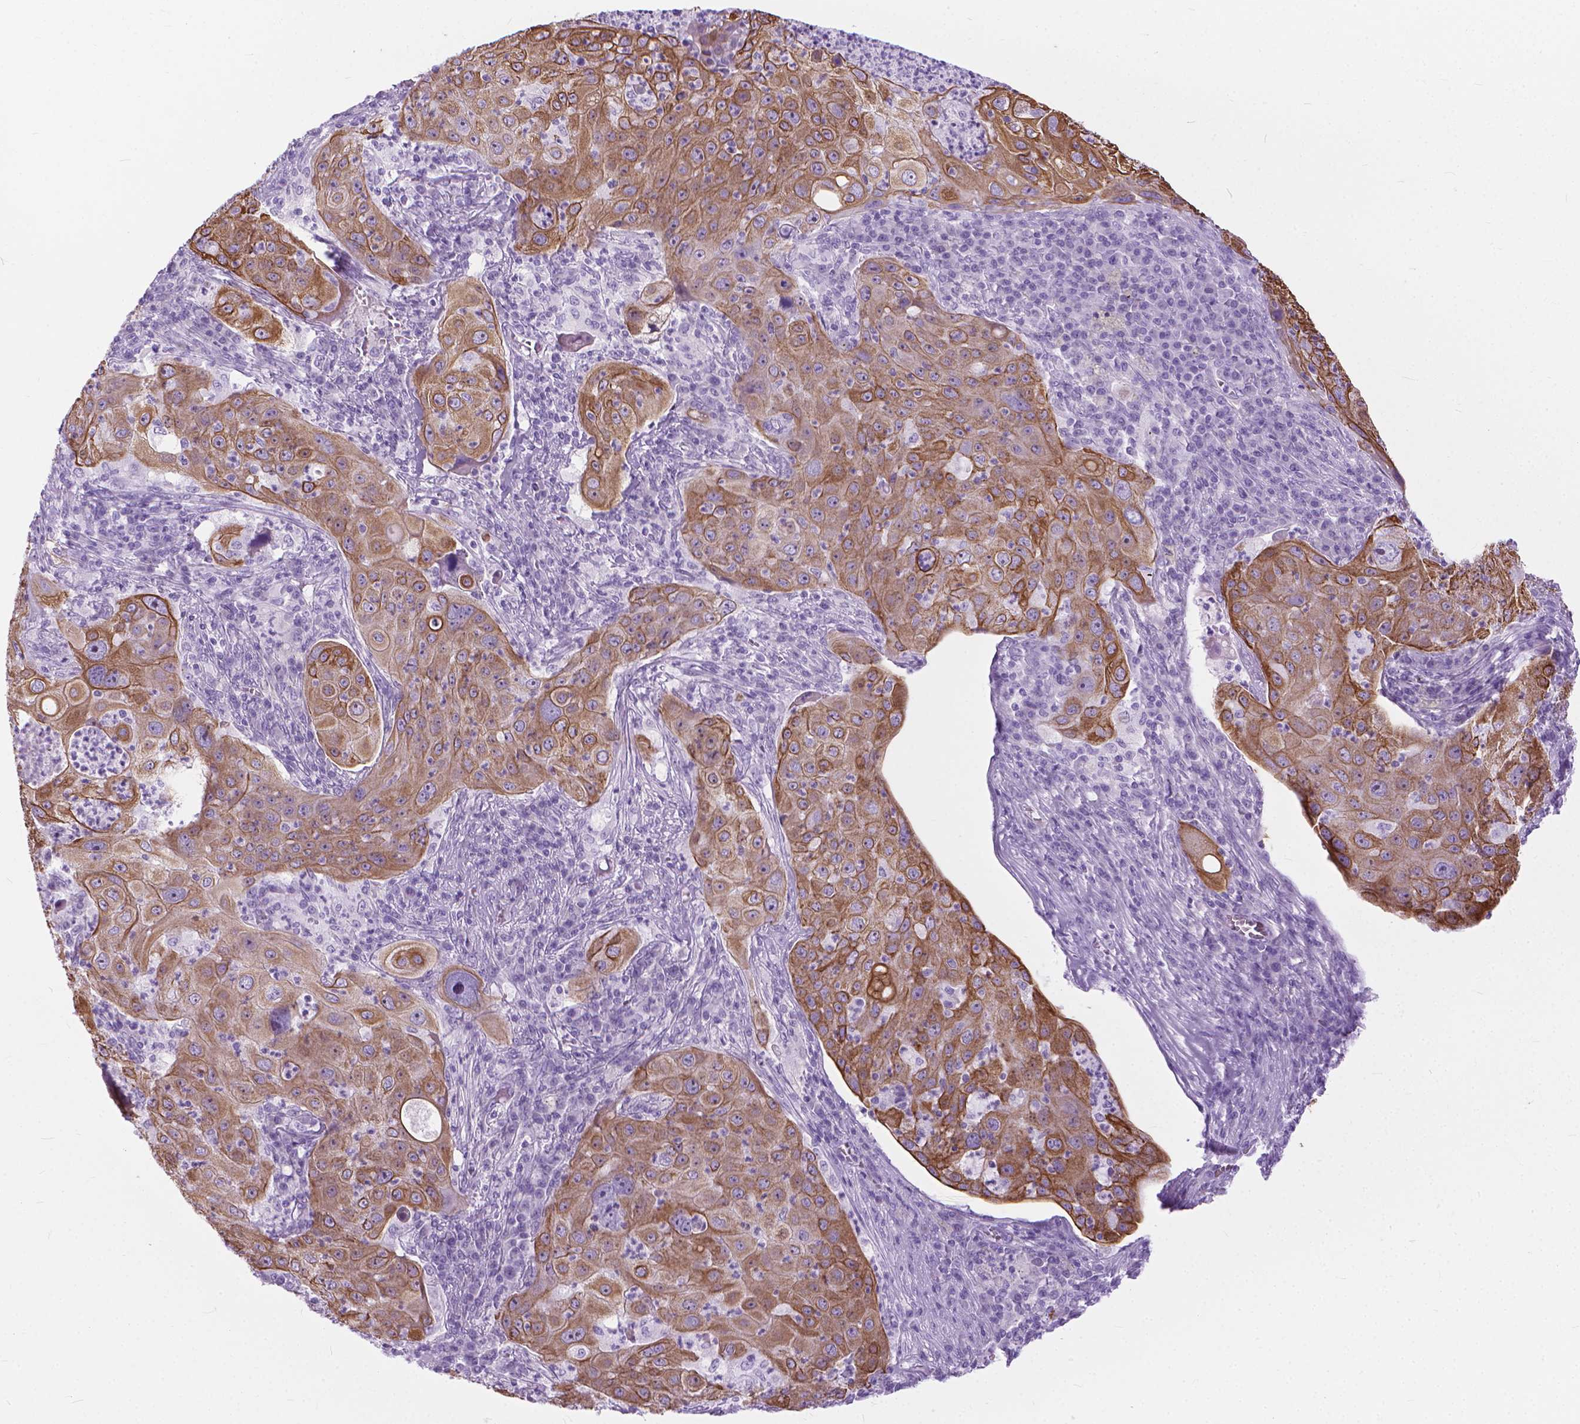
{"staining": {"intensity": "moderate", "quantity": ">75%", "location": "cytoplasmic/membranous"}, "tissue": "lung cancer", "cell_type": "Tumor cells", "image_type": "cancer", "snomed": [{"axis": "morphology", "description": "Squamous cell carcinoma, NOS"}, {"axis": "topography", "description": "Lung"}], "caption": "Brown immunohistochemical staining in human squamous cell carcinoma (lung) shows moderate cytoplasmic/membranous positivity in about >75% of tumor cells.", "gene": "HTR2B", "patient": {"sex": "female", "age": 59}}